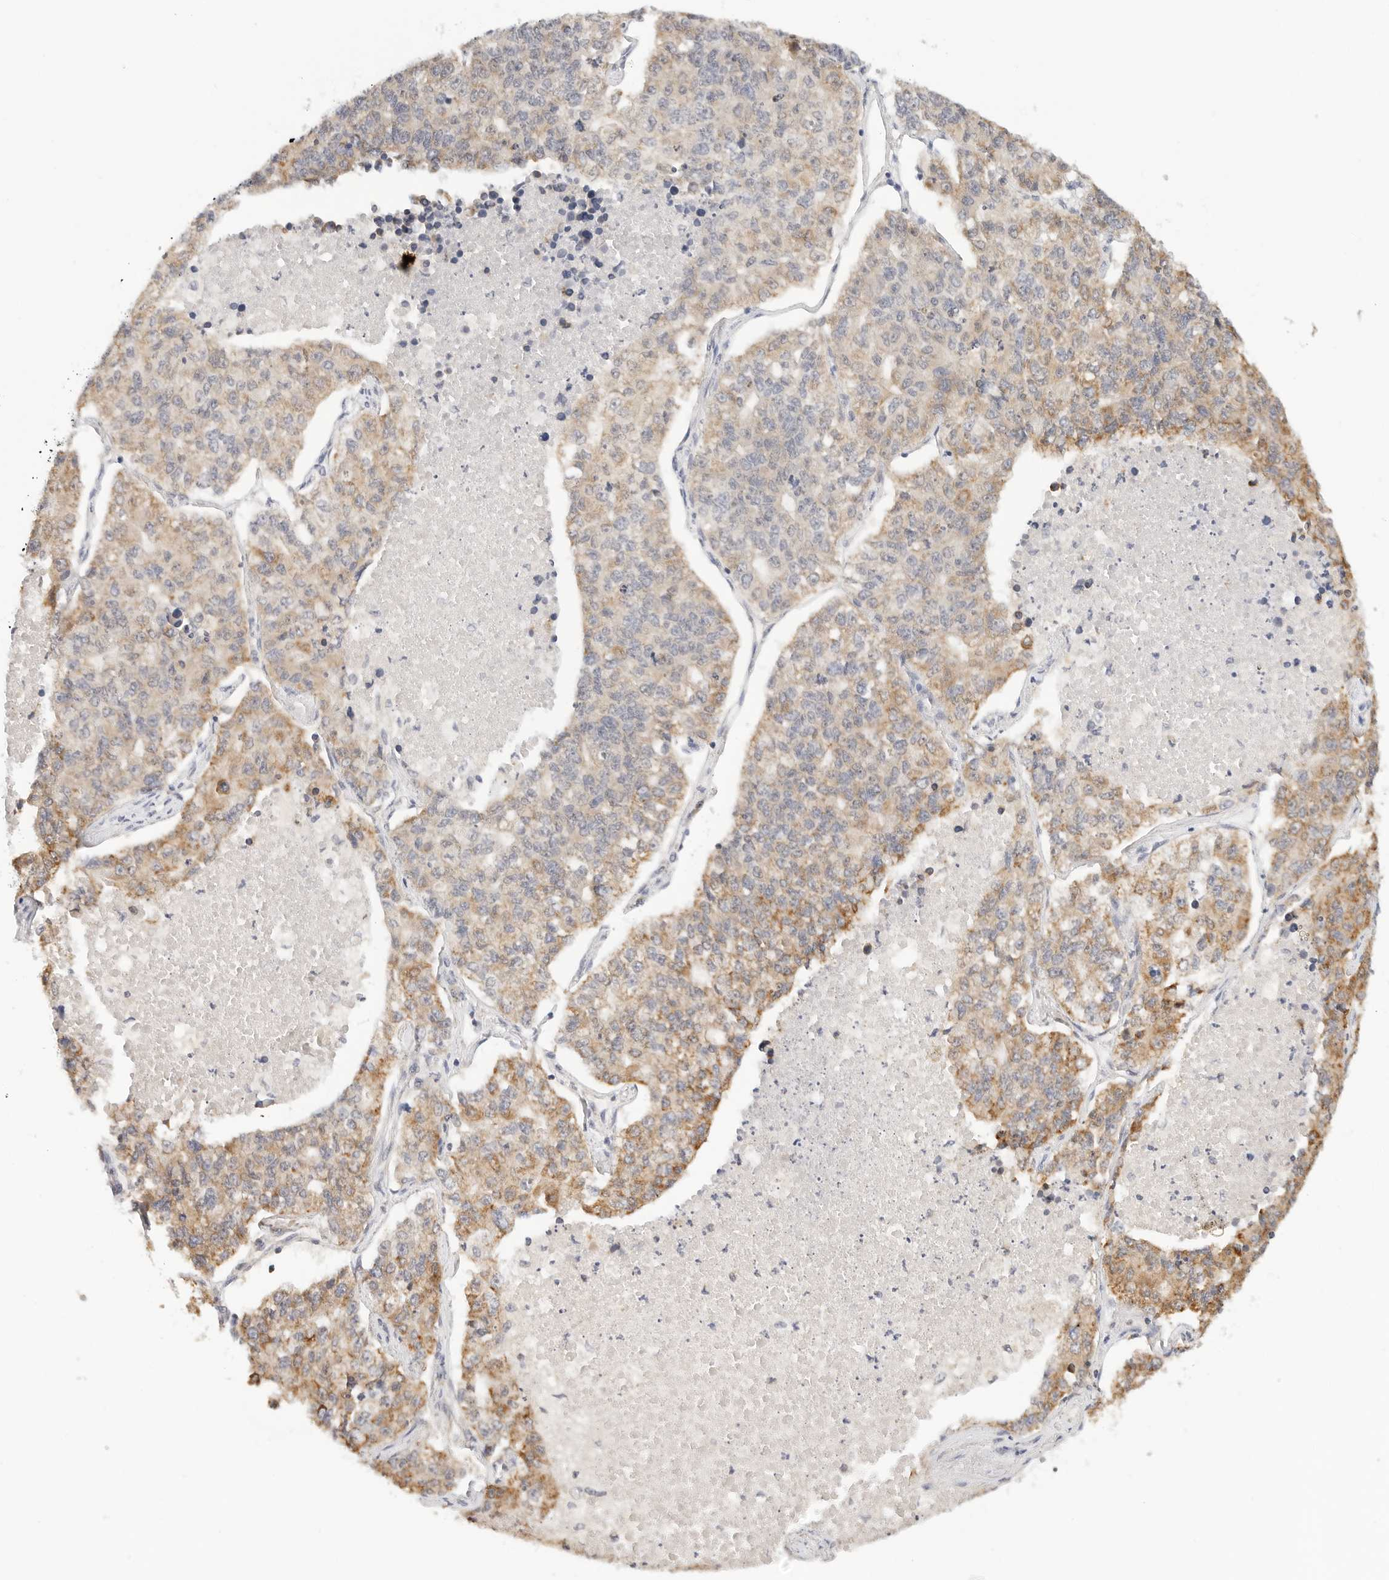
{"staining": {"intensity": "moderate", "quantity": "25%-75%", "location": "cytoplasmic/membranous"}, "tissue": "lung cancer", "cell_type": "Tumor cells", "image_type": "cancer", "snomed": [{"axis": "morphology", "description": "Adenocarcinoma, NOS"}, {"axis": "topography", "description": "Lung"}], "caption": "A high-resolution histopathology image shows IHC staining of lung cancer, which demonstrates moderate cytoplasmic/membranous positivity in approximately 25%-75% of tumor cells.", "gene": "ATL1", "patient": {"sex": "male", "age": 49}}